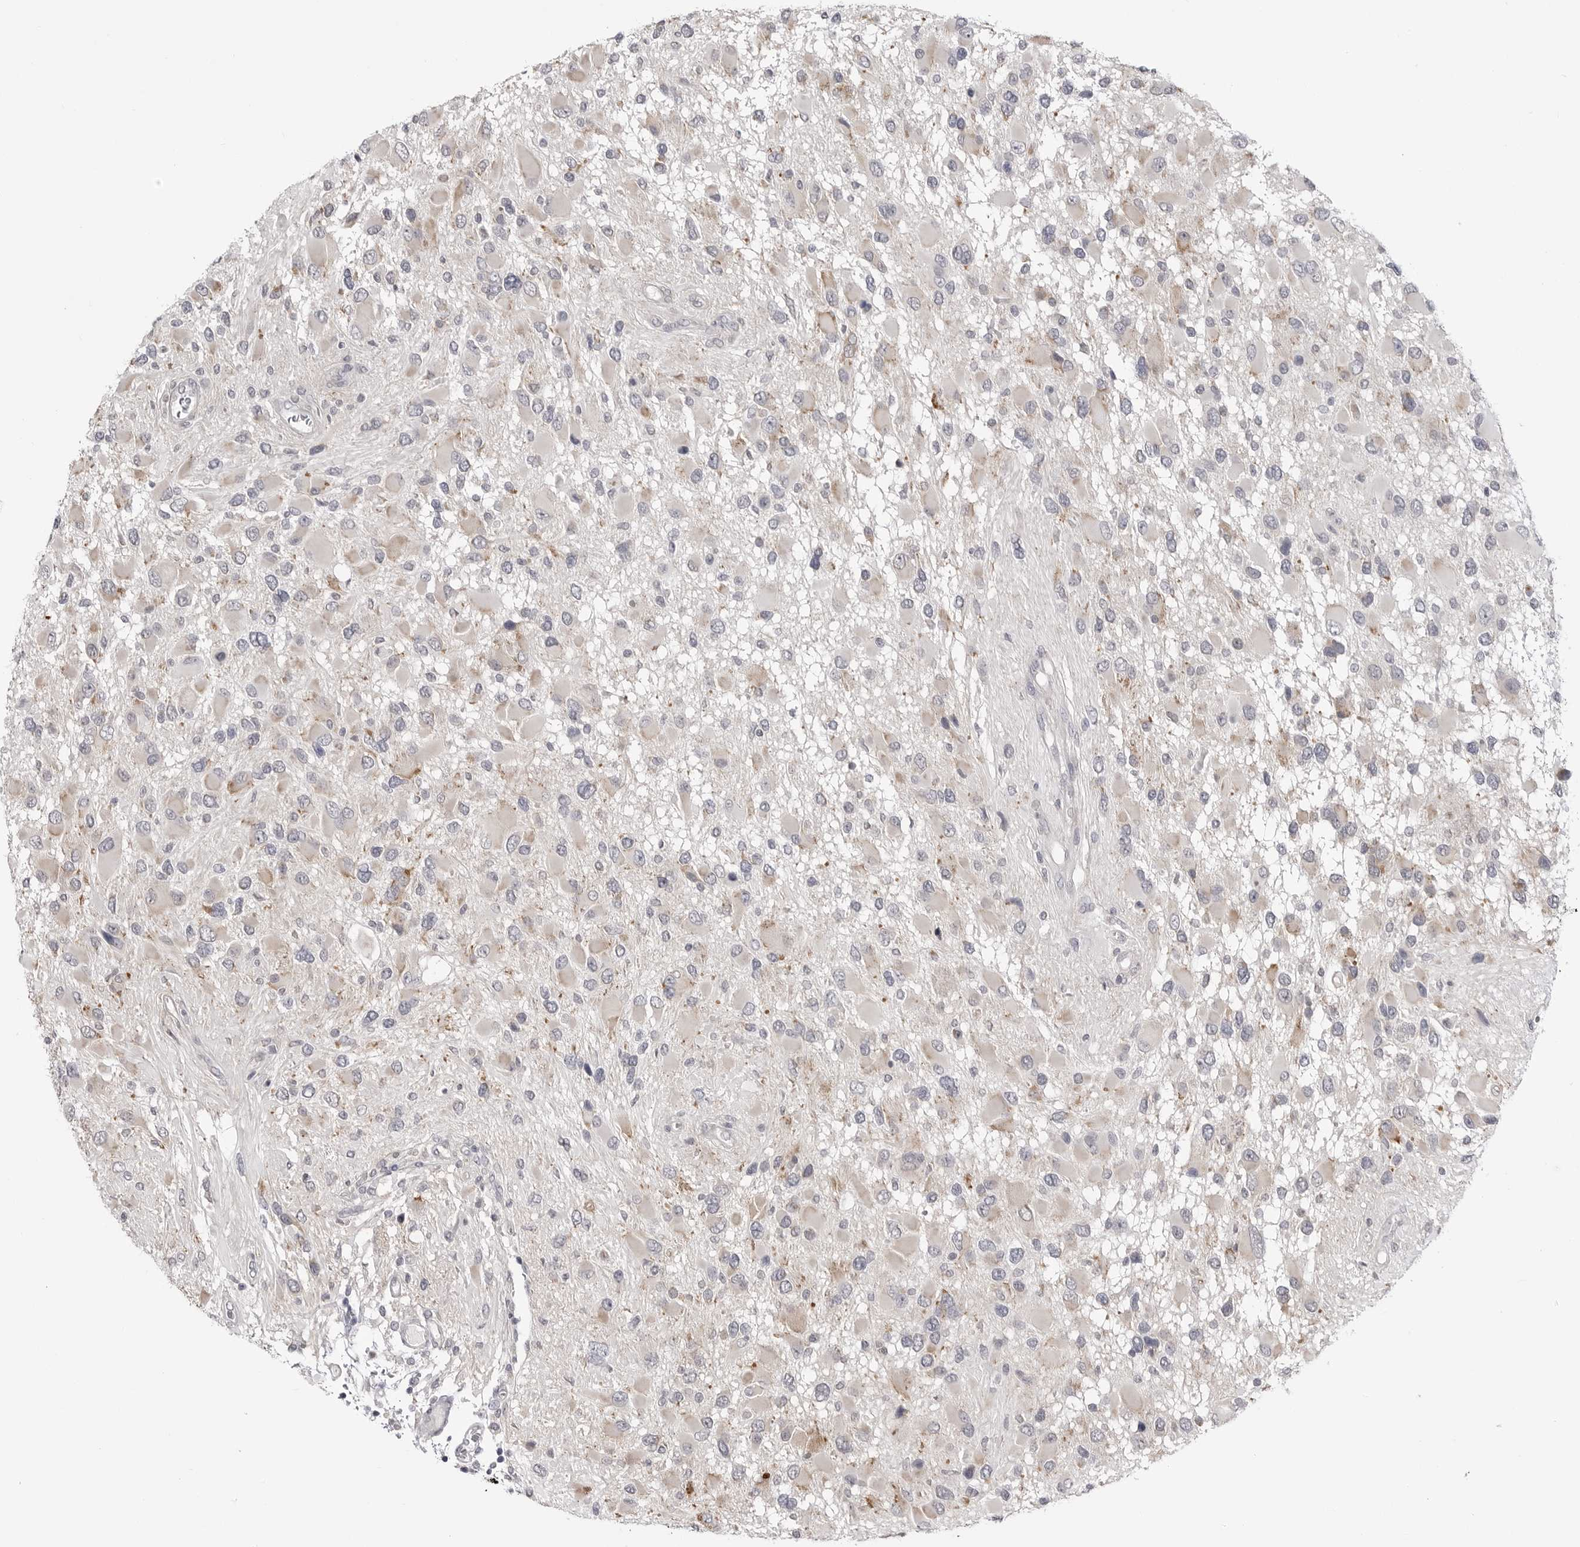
{"staining": {"intensity": "weak", "quantity": "<25%", "location": "cytoplasmic/membranous"}, "tissue": "glioma", "cell_type": "Tumor cells", "image_type": "cancer", "snomed": [{"axis": "morphology", "description": "Glioma, malignant, High grade"}, {"axis": "topography", "description": "Brain"}], "caption": "Immunohistochemistry (IHC) of malignant glioma (high-grade) exhibits no expression in tumor cells.", "gene": "FH", "patient": {"sex": "male", "age": 53}}